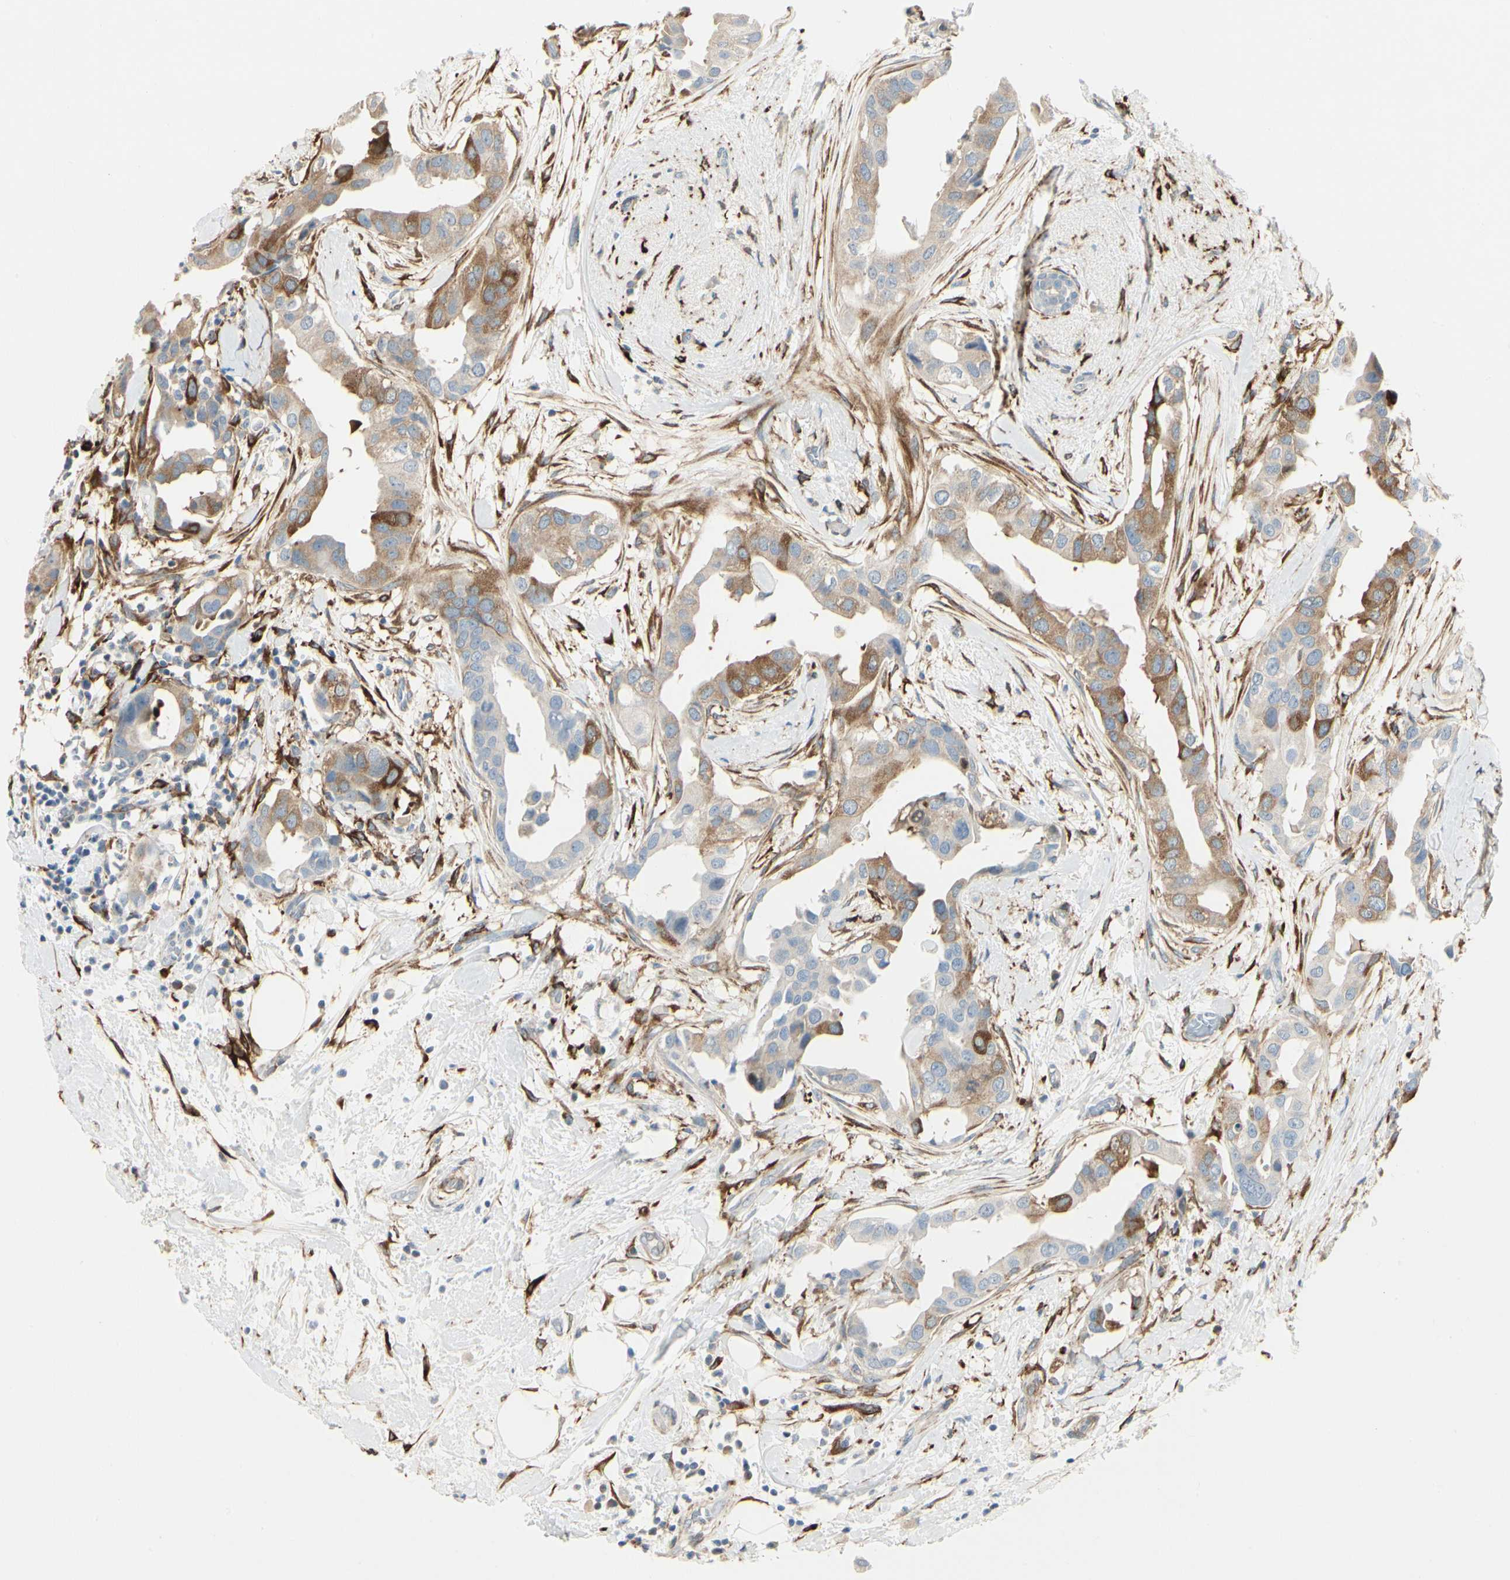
{"staining": {"intensity": "moderate", "quantity": "25%-75%", "location": "cytoplasmic/membranous"}, "tissue": "breast cancer", "cell_type": "Tumor cells", "image_type": "cancer", "snomed": [{"axis": "morphology", "description": "Duct carcinoma"}, {"axis": "topography", "description": "Breast"}], "caption": "Immunohistochemical staining of infiltrating ductal carcinoma (breast) reveals medium levels of moderate cytoplasmic/membranous protein expression in approximately 25%-75% of tumor cells.", "gene": "AMPH", "patient": {"sex": "female", "age": 40}}